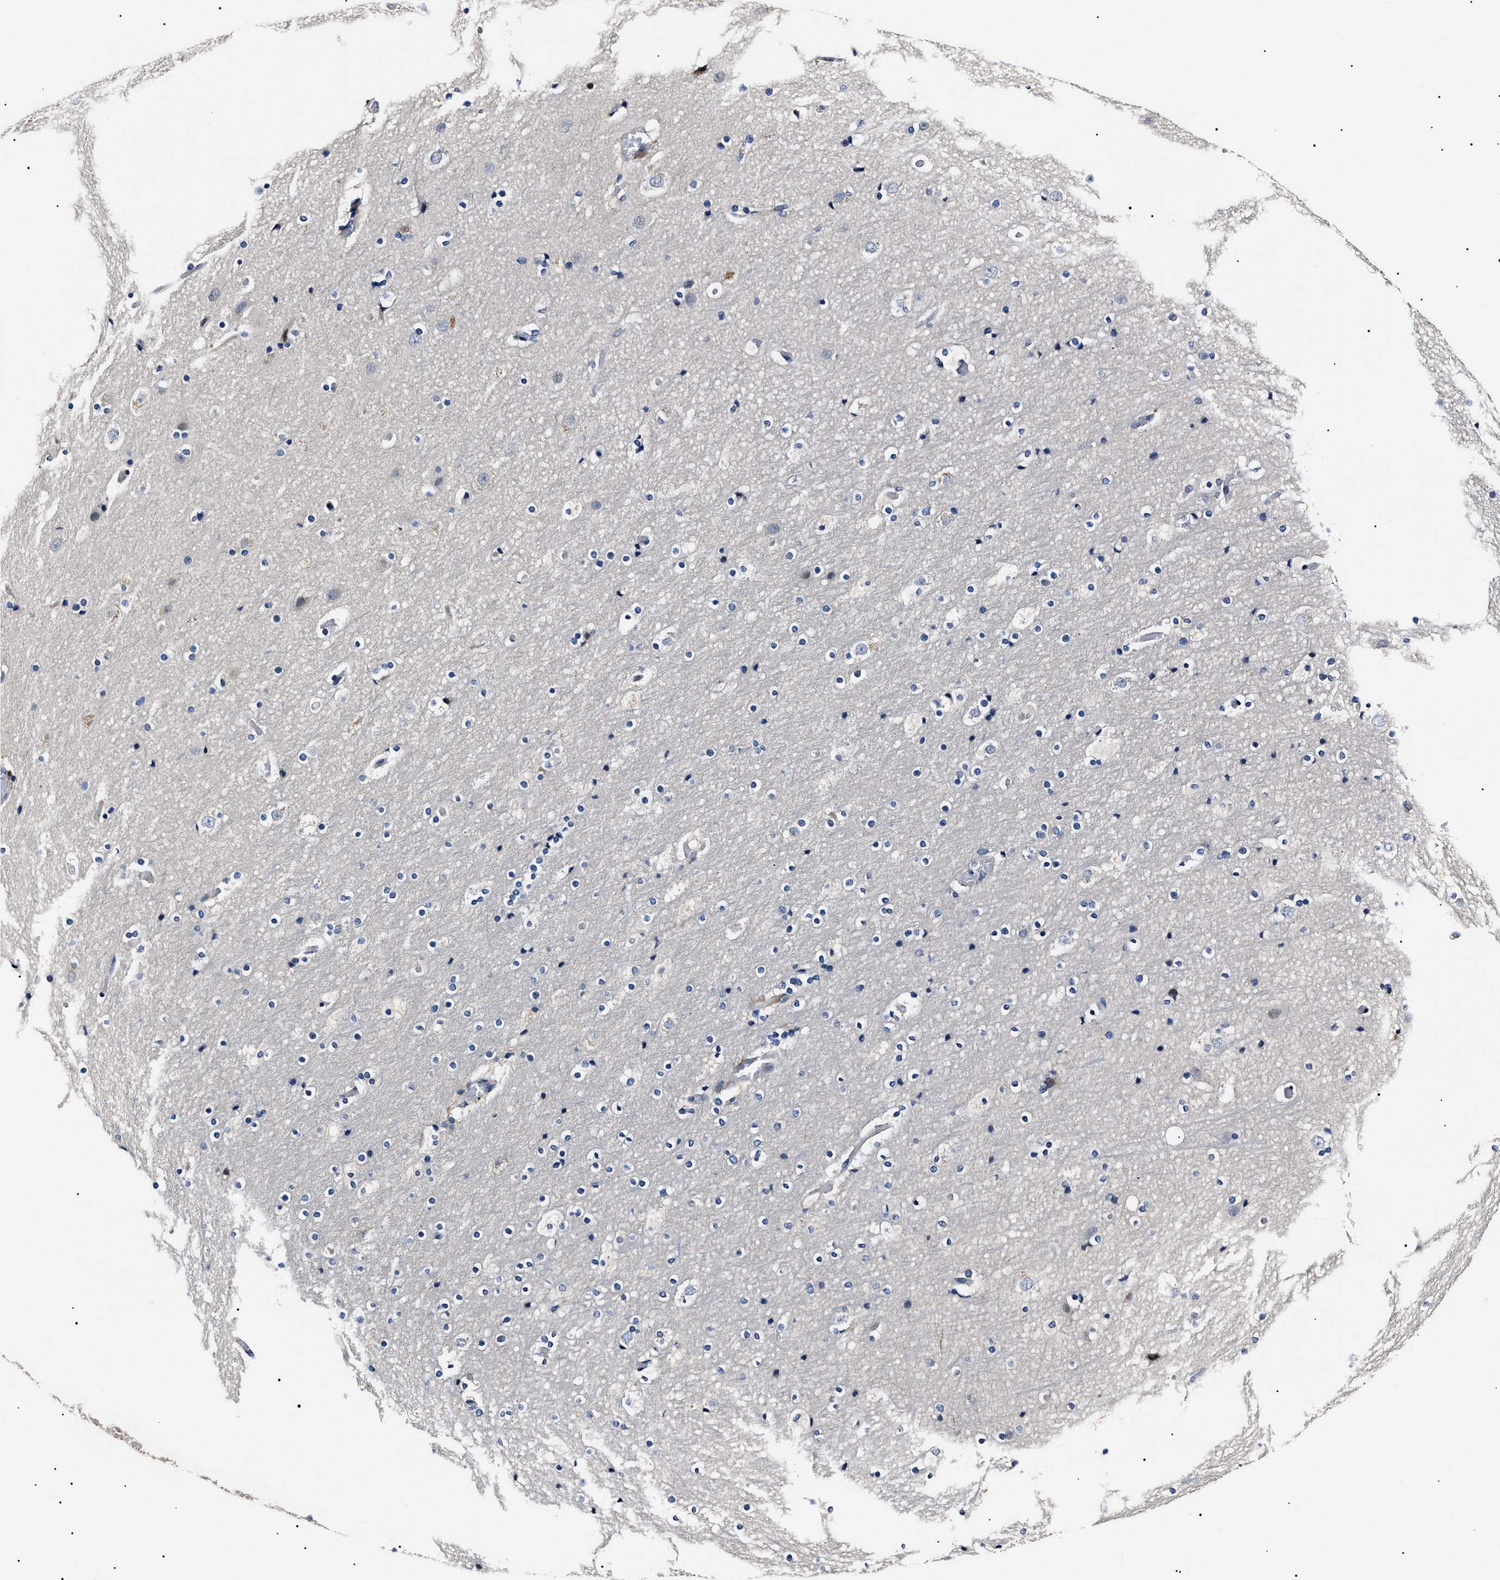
{"staining": {"intensity": "negative", "quantity": "none", "location": "none"}, "tissue": "cerebral cortex", "cell_type": "Endothelial cells", "image_type": "normal", "snomed": [{"axis": "morphology", "description": "Normal tissue, NOS"}, {"axis": "topography", "description": "Cerebral cortex"}], "caption": "This is a image of immunohistochemistry staining of benign cerebral cortex, which shows no positivity in endothelial cells.", "gene": "IFT81", "patient": {"sex": "male", "age": 57}}